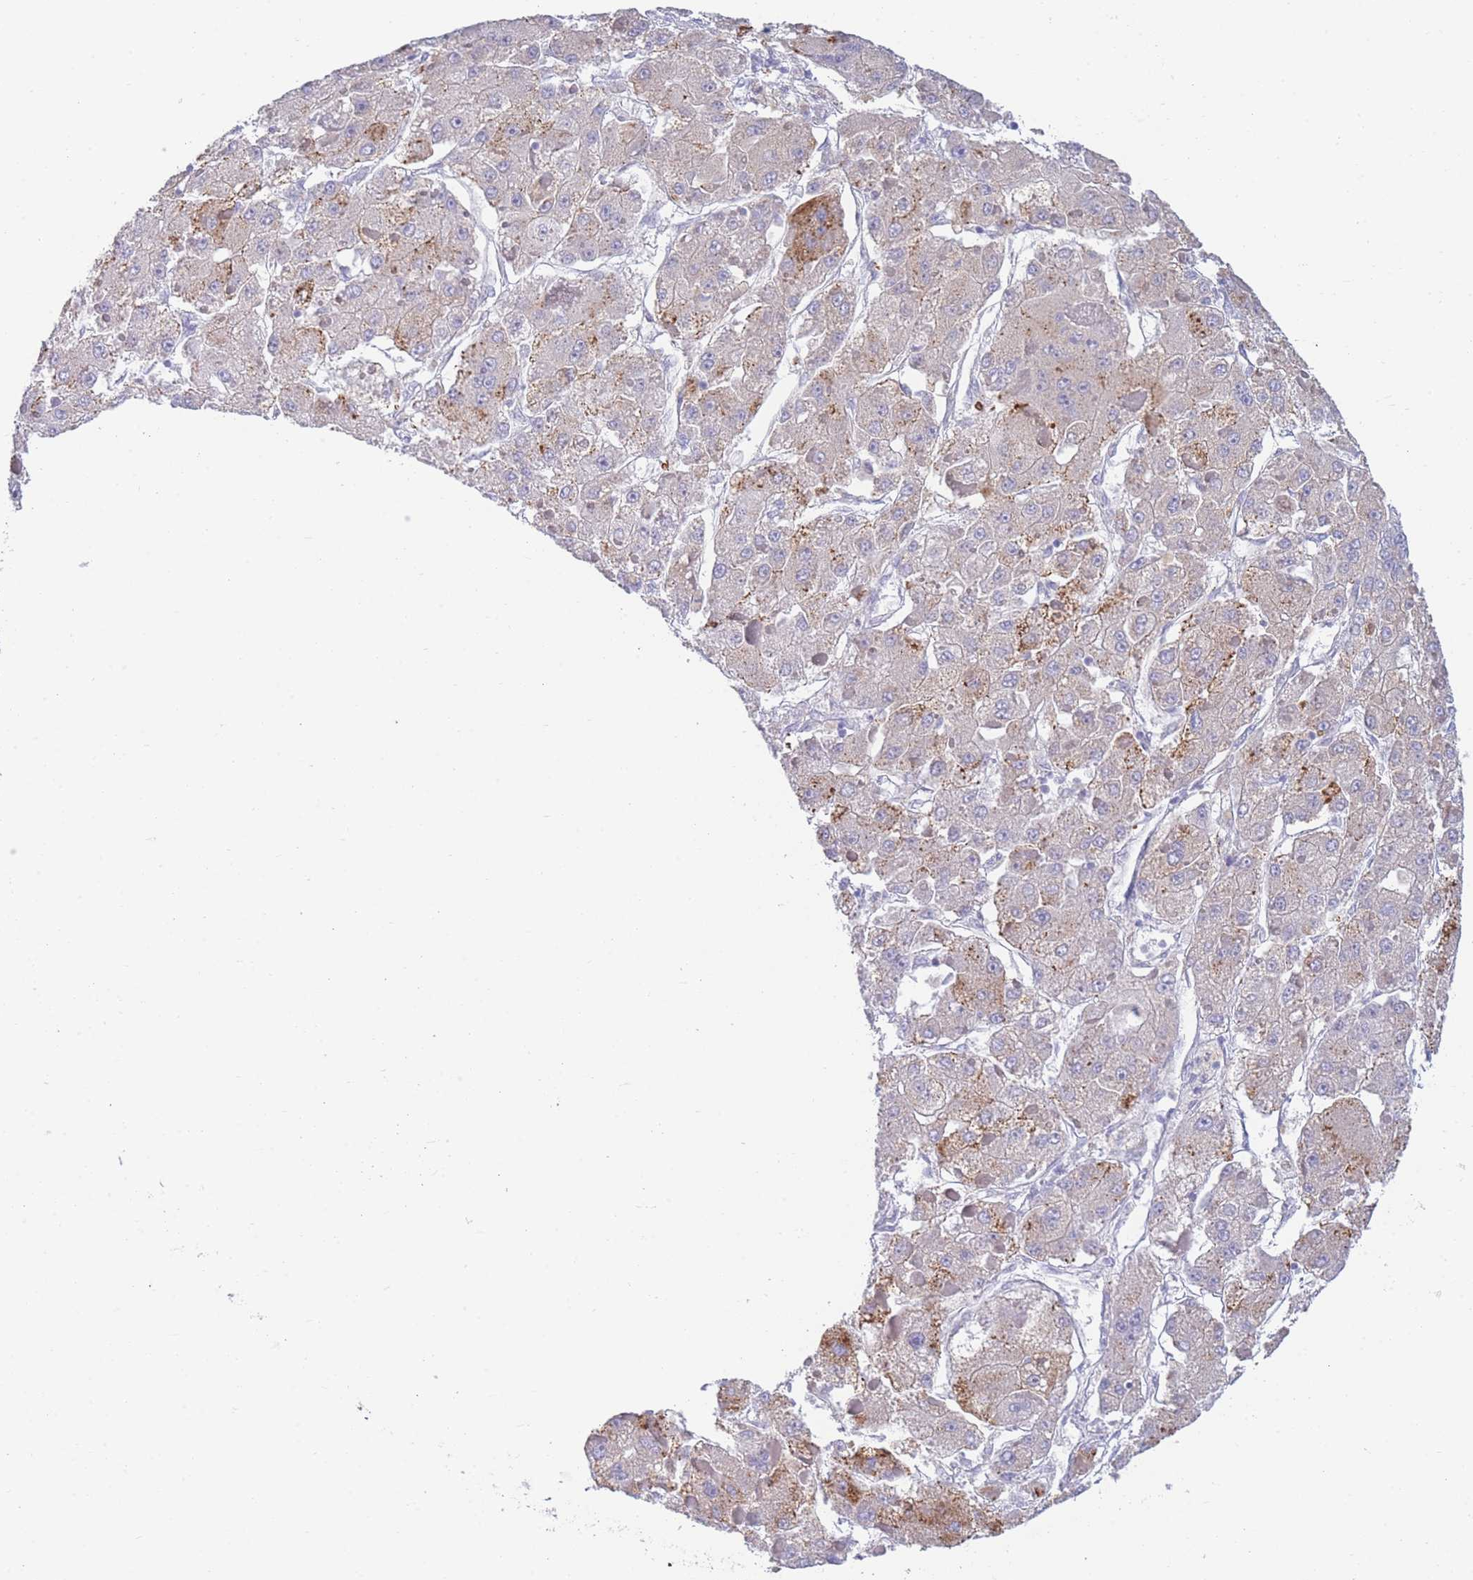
{"staining": {"intensity": "strong", "quantity": "<25%", "location": "cytoplasmic/membranous"}, "tissue": "liver cancer", "cell_type": "Tumor cells", "image_type": "cancer", "snomed": [{"axis": "morphology", "description": "Carcinoma, Hepatocellular, NOS"}, {"axis": "topography", "description": "Liver"}], "caption": "DAB immunohistochemical staining of liver cancer (hepatocellular carcinoma) demonstrates strong cytoplasmic/membranous protein expression in approximately <25% of tumor cells.", "gene": "LRRC37A", "patient": {"sex": "female", "age": 73}}